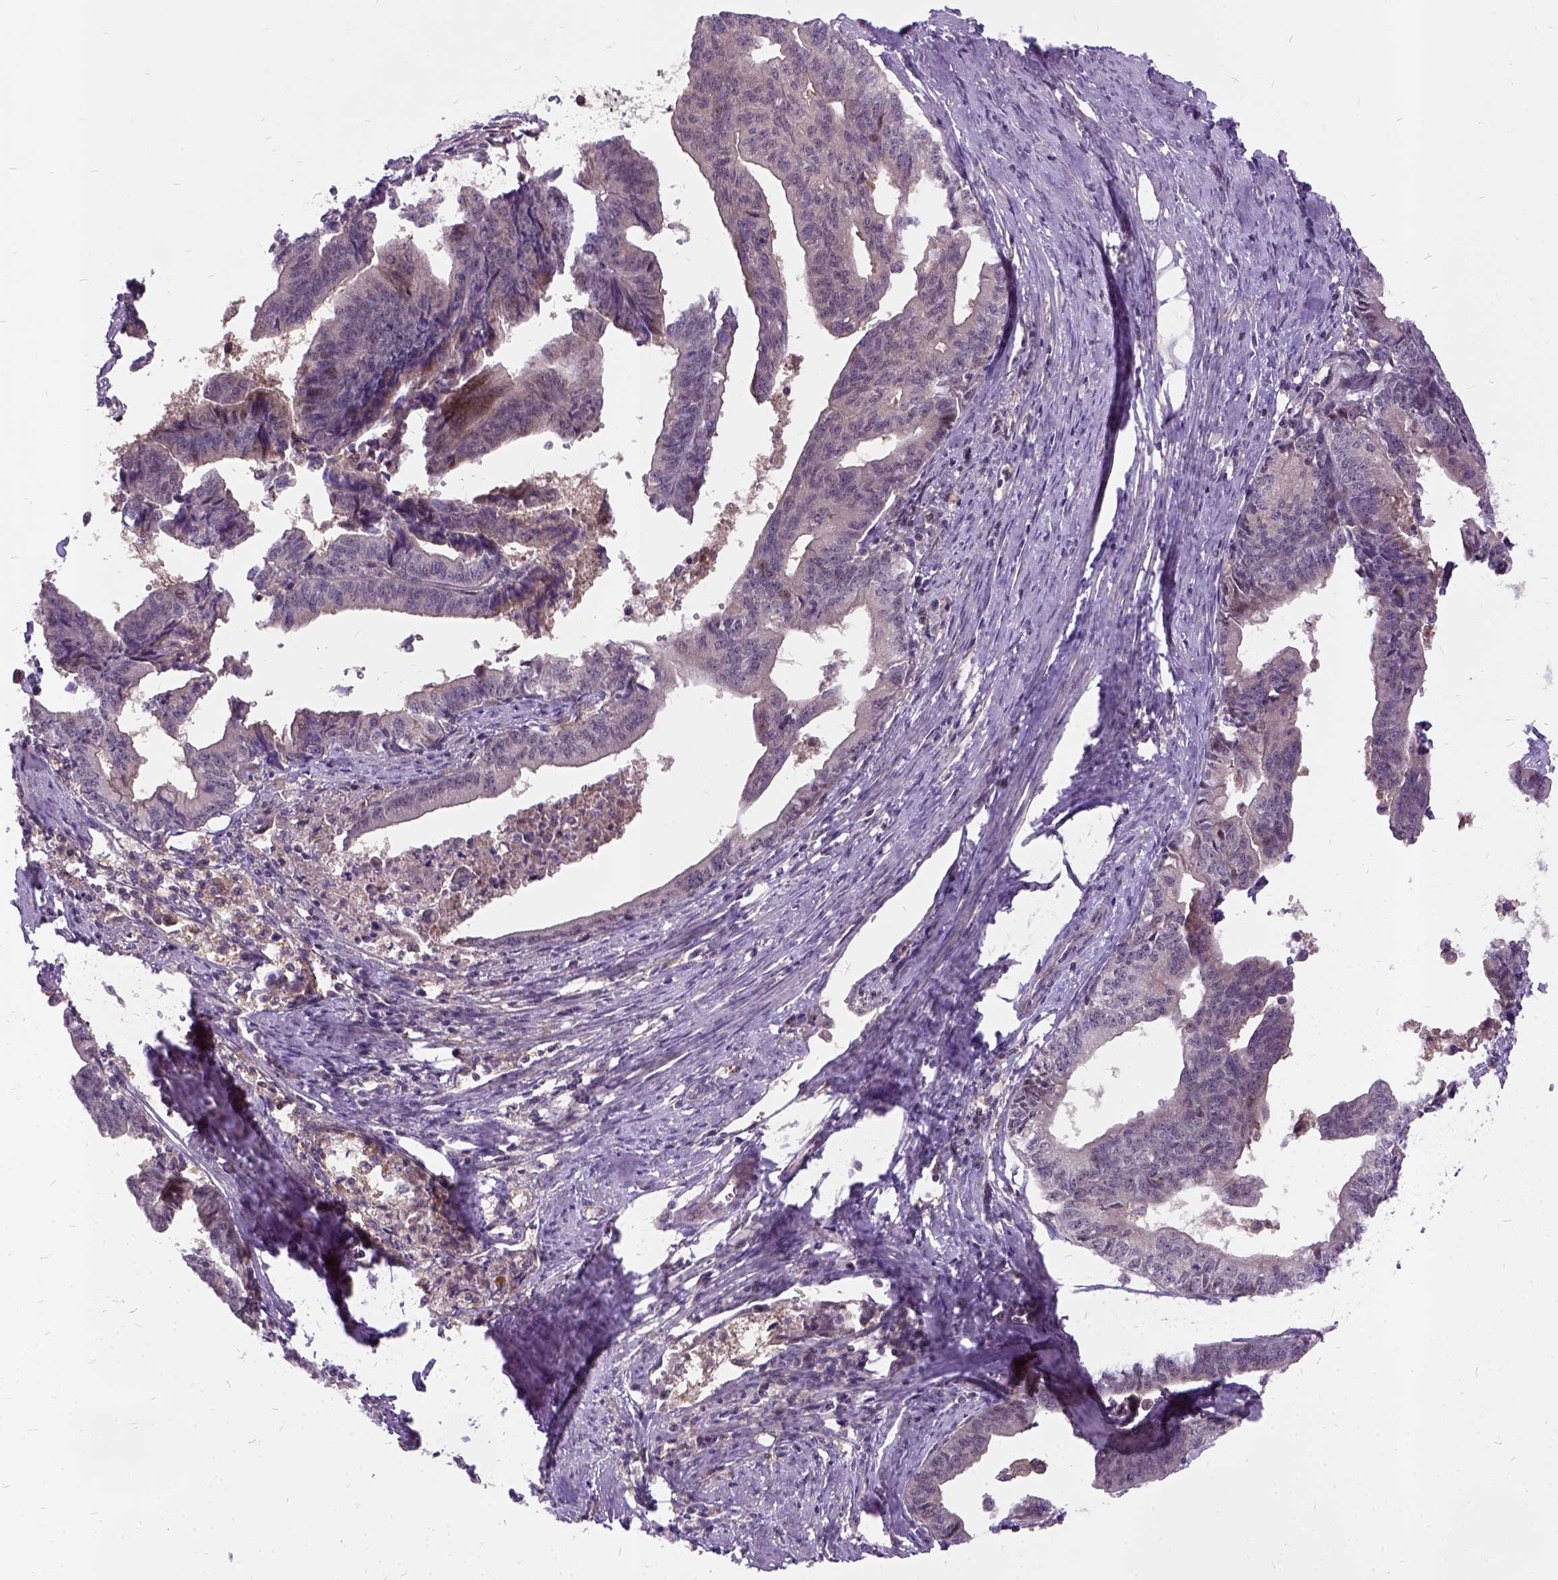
{"staining": {"intensity": "negative", "quantity": "none", "location": "none"}, "tissue": "endometrial cancer", "cell_type": "Tumor cells", "image_type": "cancer", "snomed": [{"axis": "morphology", "description": "Adenocarcinoma, NOS"}, {"axis": "topography", "description": "Endometrium"}], "caption": "There is no significant staining in tumor cells of adenocarcinoma (endometrial). (DAB (3,3'-diaminobenzidine) immunohistochemistry (IHC) visualized using brightfield microscopy, high magnification).", "gene": "ILRUN", "patient": {"sex": "female", "age": 65}}